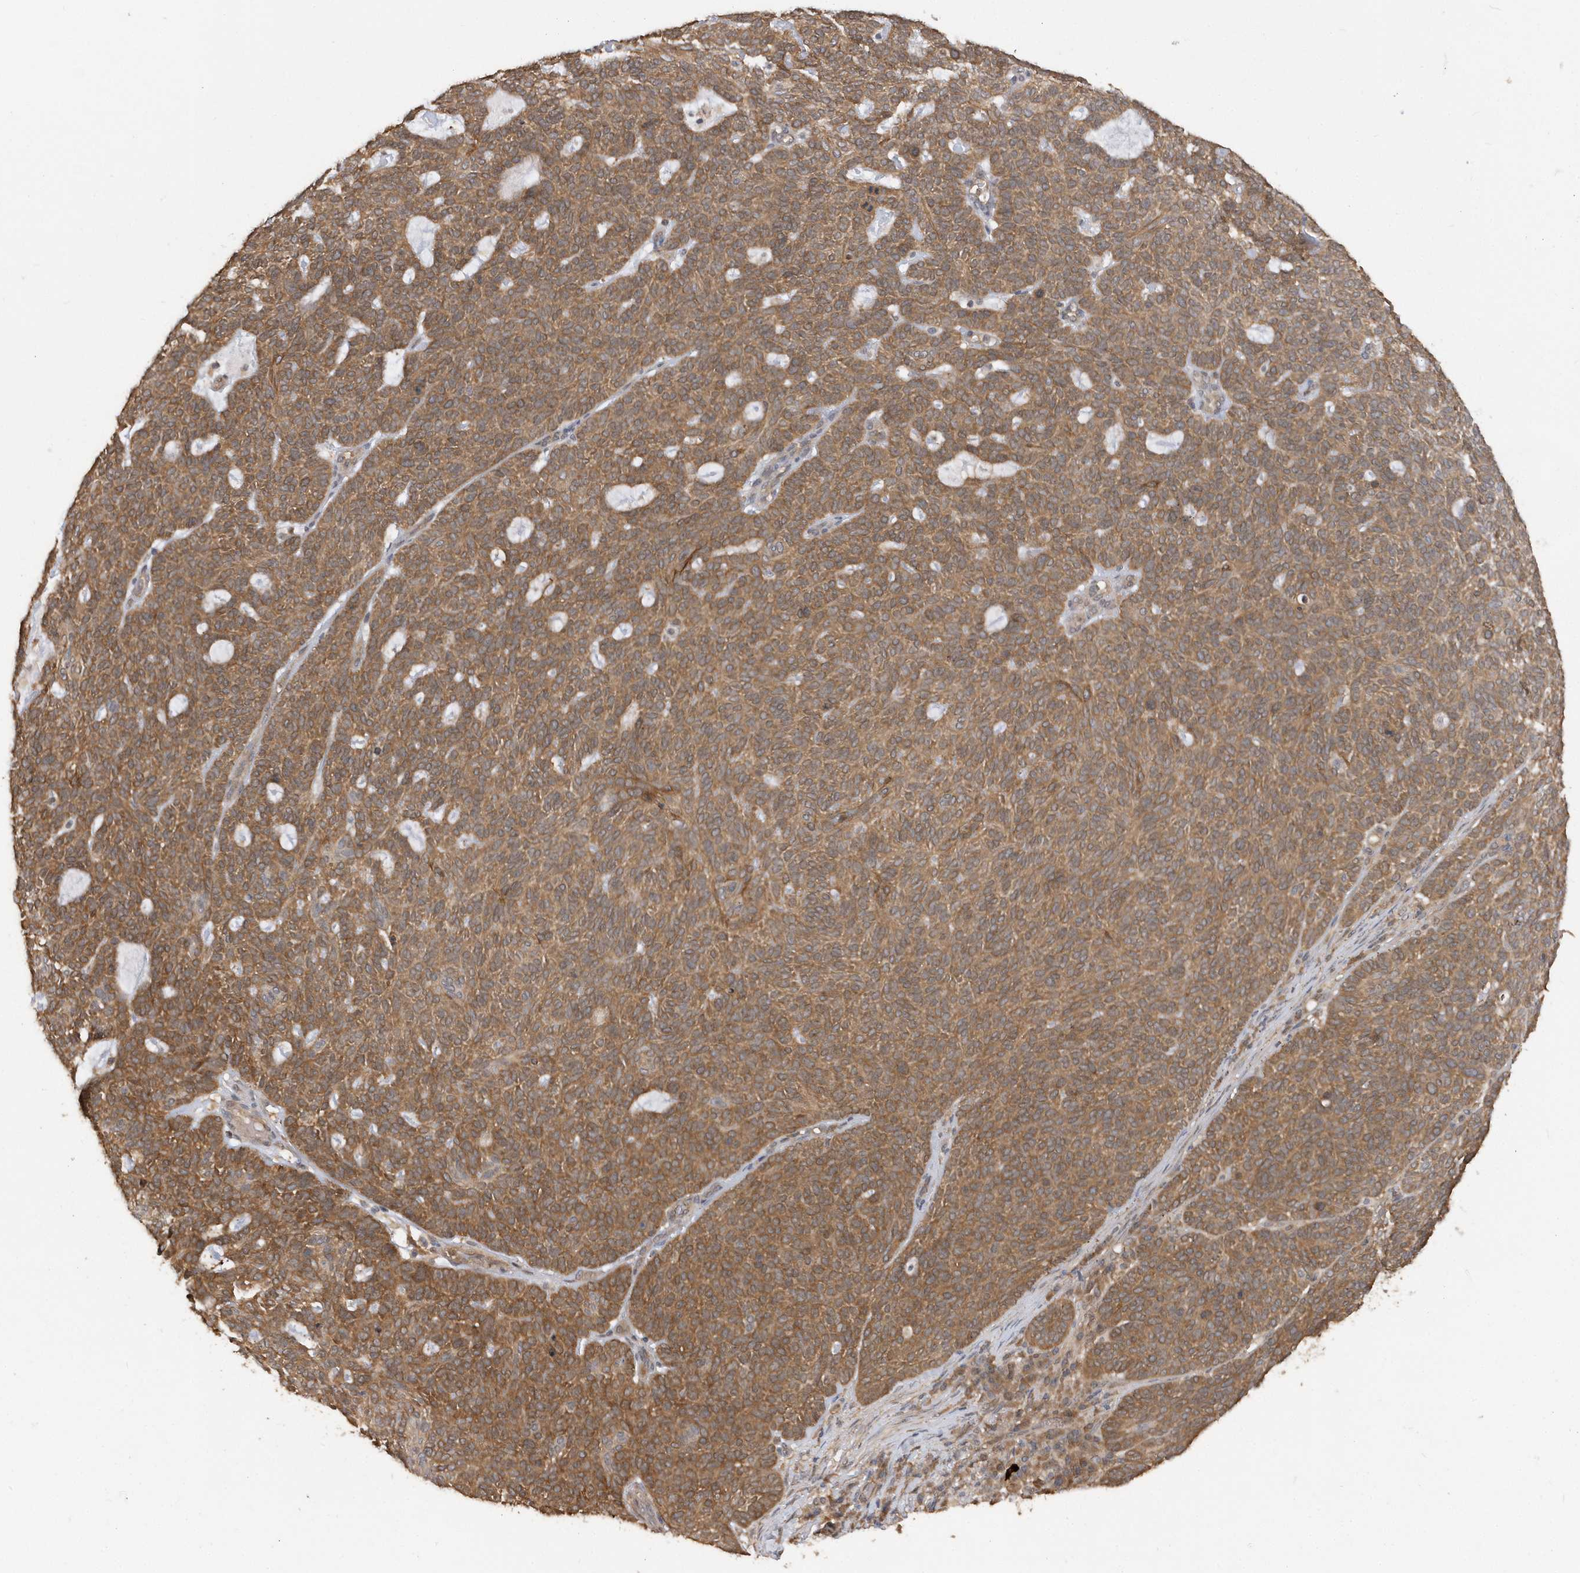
{"staining": {"intensity": "moderate", "quantity": ">75%", "location": "cytoplasmic/membranous"}, "tissue": "skin cancer", "cell_type": "Tumor cells", "image_type": "cancer", "snomed": [{"axis": "morphology", "description": "Squamous cell carcinoma, NOS"}, {"axis": "topography", "description": "Skin"}], "caption": "Moderate cytoplasmic/membranous staining is appreciated in approximately >75% of tumor cells in skin cancer (squamous cell carcinoma). The protein of interest is stained brown, and the nuclei are stained in blue (DAB IHC with brightfield microscopy, high magnification).", "gene": "RPE", "patient": {"sex": "female", "age": 90}}